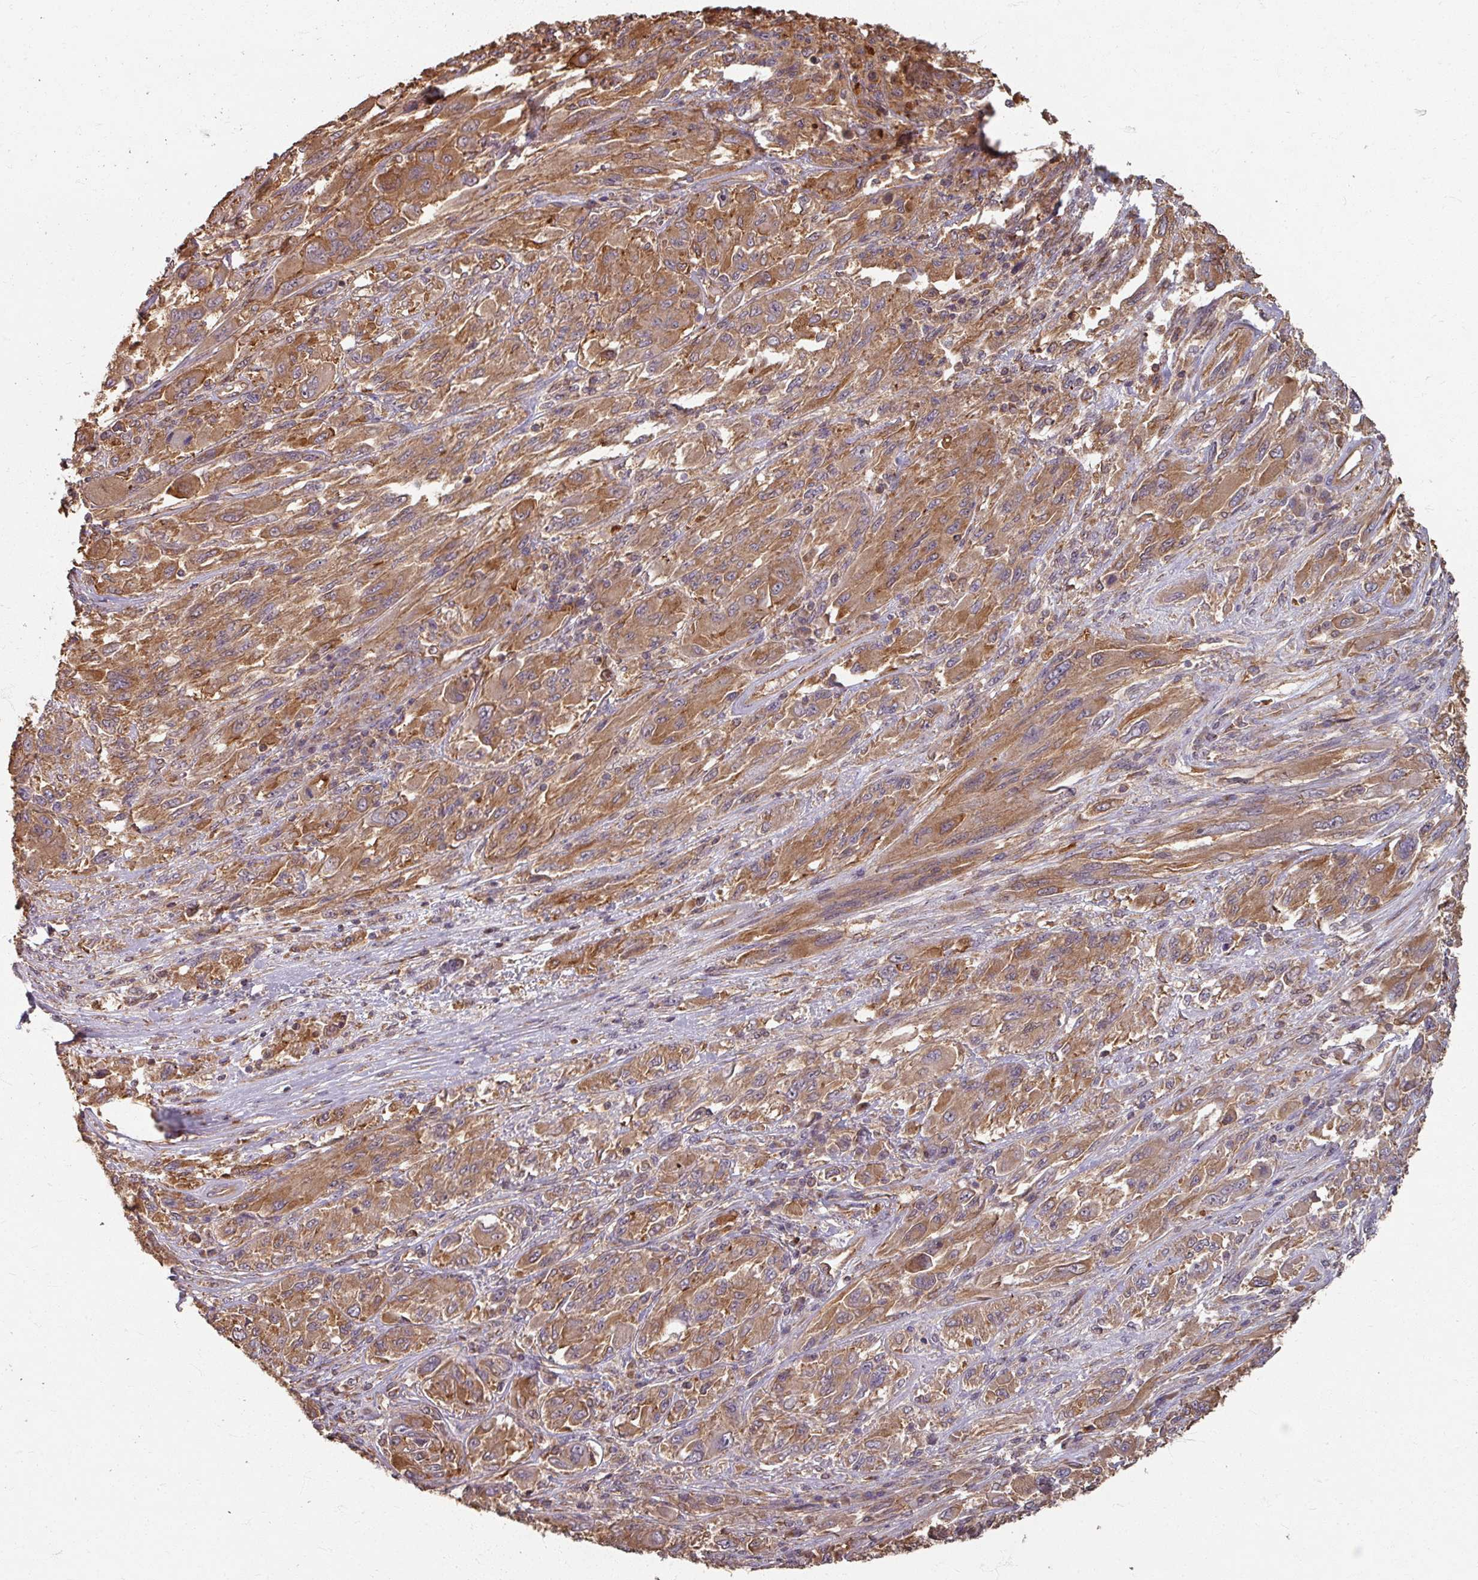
{"staining": {"intensity": "moderate", "quantity": ">75%", "location": "cytoplasmic/membranous"}, "tissue": "melanoma", "cell_type": "Tumor cells", "image_type": "cancer", "snomed": [{"axis": "morphology", "description": "Malignant melanoma, NOS"}, {"axis": "topography", "description": "Skin"}], "caption": "This is a photomicrograph of IHC staining of melanoma, which shows moderate expression in the cytoplasmic/membranous of tumor cells.", "gene": "CCDC68", "patient": {"sex": "female", "age": 91}}